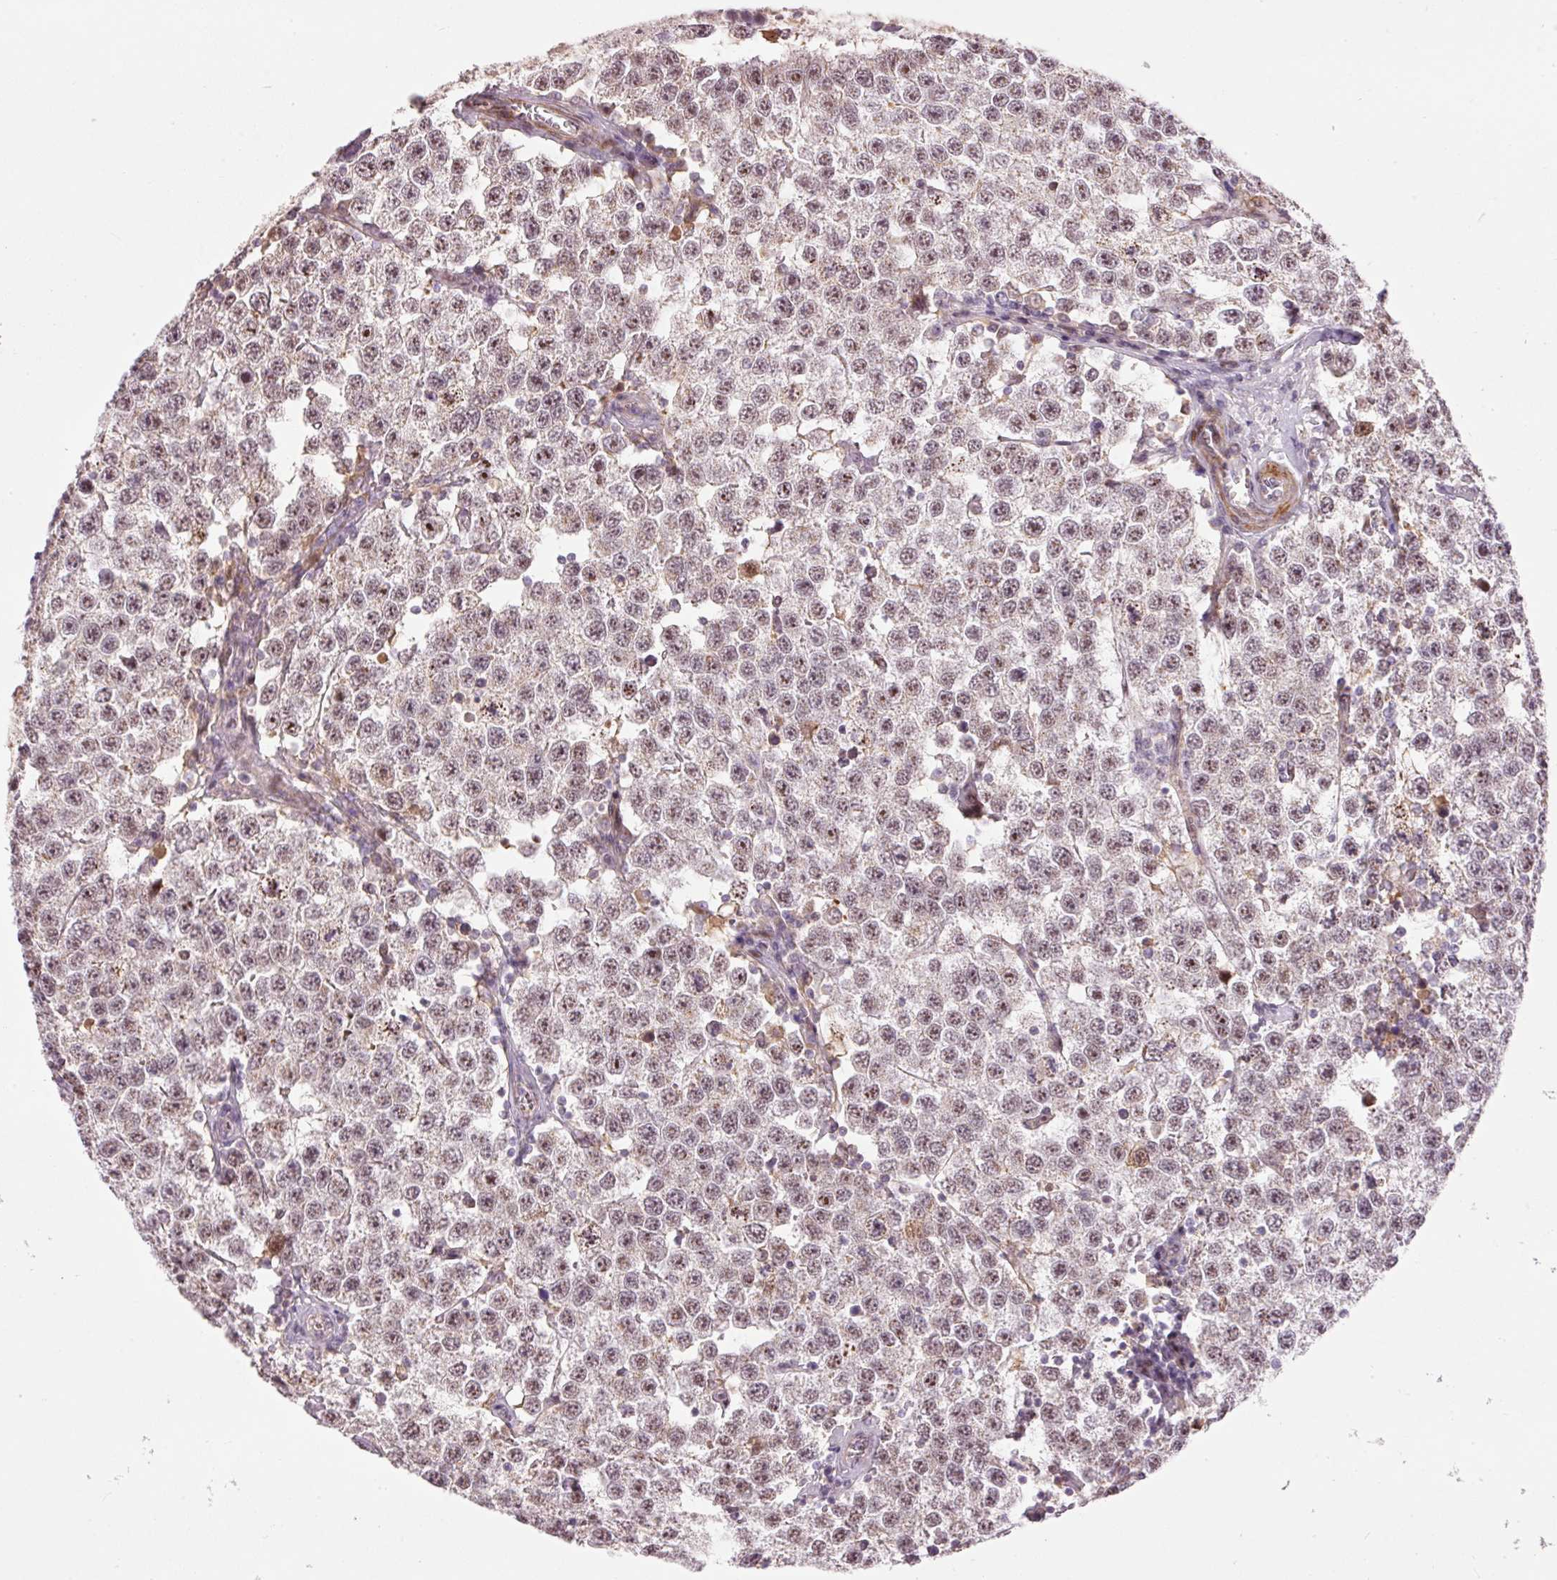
{"staining": {"intensity": "moderate", "quantity": ">75%", "location": "nuclear"}, "tissue": "testis cancer", "cell_type": "Tumor cells", "image_type": "cancer", "snomed": [{"axis": "morphology", "description": "Seminoma, NOS"}, {"axis": "topography", "description": "Testis"}], "caption": "Immunohistochemistry (IHC) (DAB) staining of testis cancer shows moderate nuclear protein staining in about >75% of tumor cells. The staining is performed using DAB (3,3'-diaminobenzidine) brown chromogen to label protein expression. The nuclei are counter-stained blue using hematoxylin.", "gene": "HNF1A", "patient": {"sex": "male", "age": 34}}